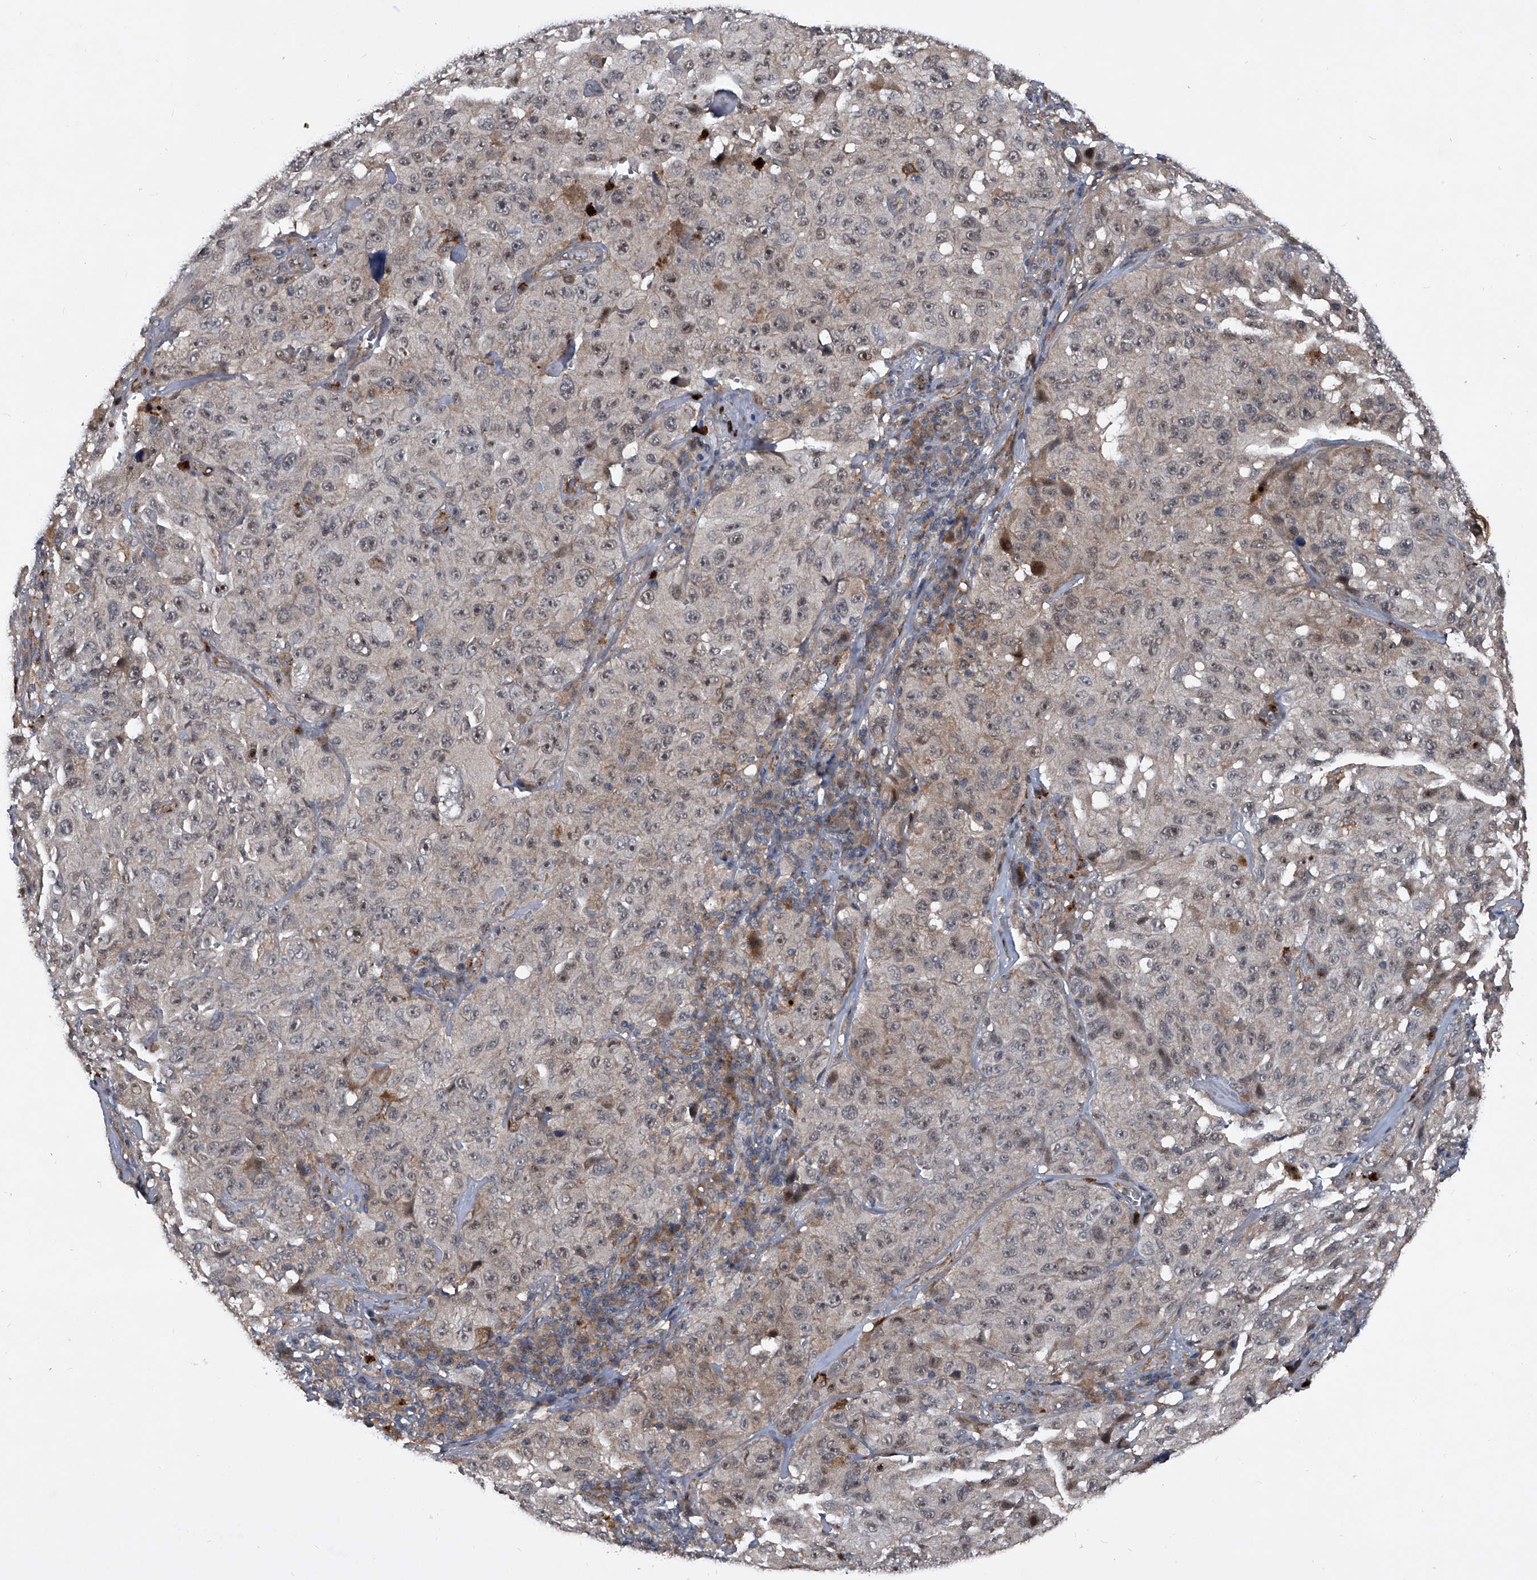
{"staining": {"intensity": "moderate", "quantity": "<25%", "location": "cytoplasmic/membranous,nuclear"}, "tissue": "melanoma", "cell_type": "Tumor cells", "image_type": "cancer", "snomed": [{"axis": "morphology", "description": "Malignant melanoma, NOS"}, {"axis": "topography", "description": "Skin"}], "caption": "Malignant melanoma stained for a protein exhibits moderate cytoplasmic/membranous and nuclear positivity in tumor cells. (DAB (3,3'-diaminobenzidine) = brown stain, brightfield microscopy at high magnification).", "gene": "MAPKAP1", "patient": {"sex": "male", "age": 66}}